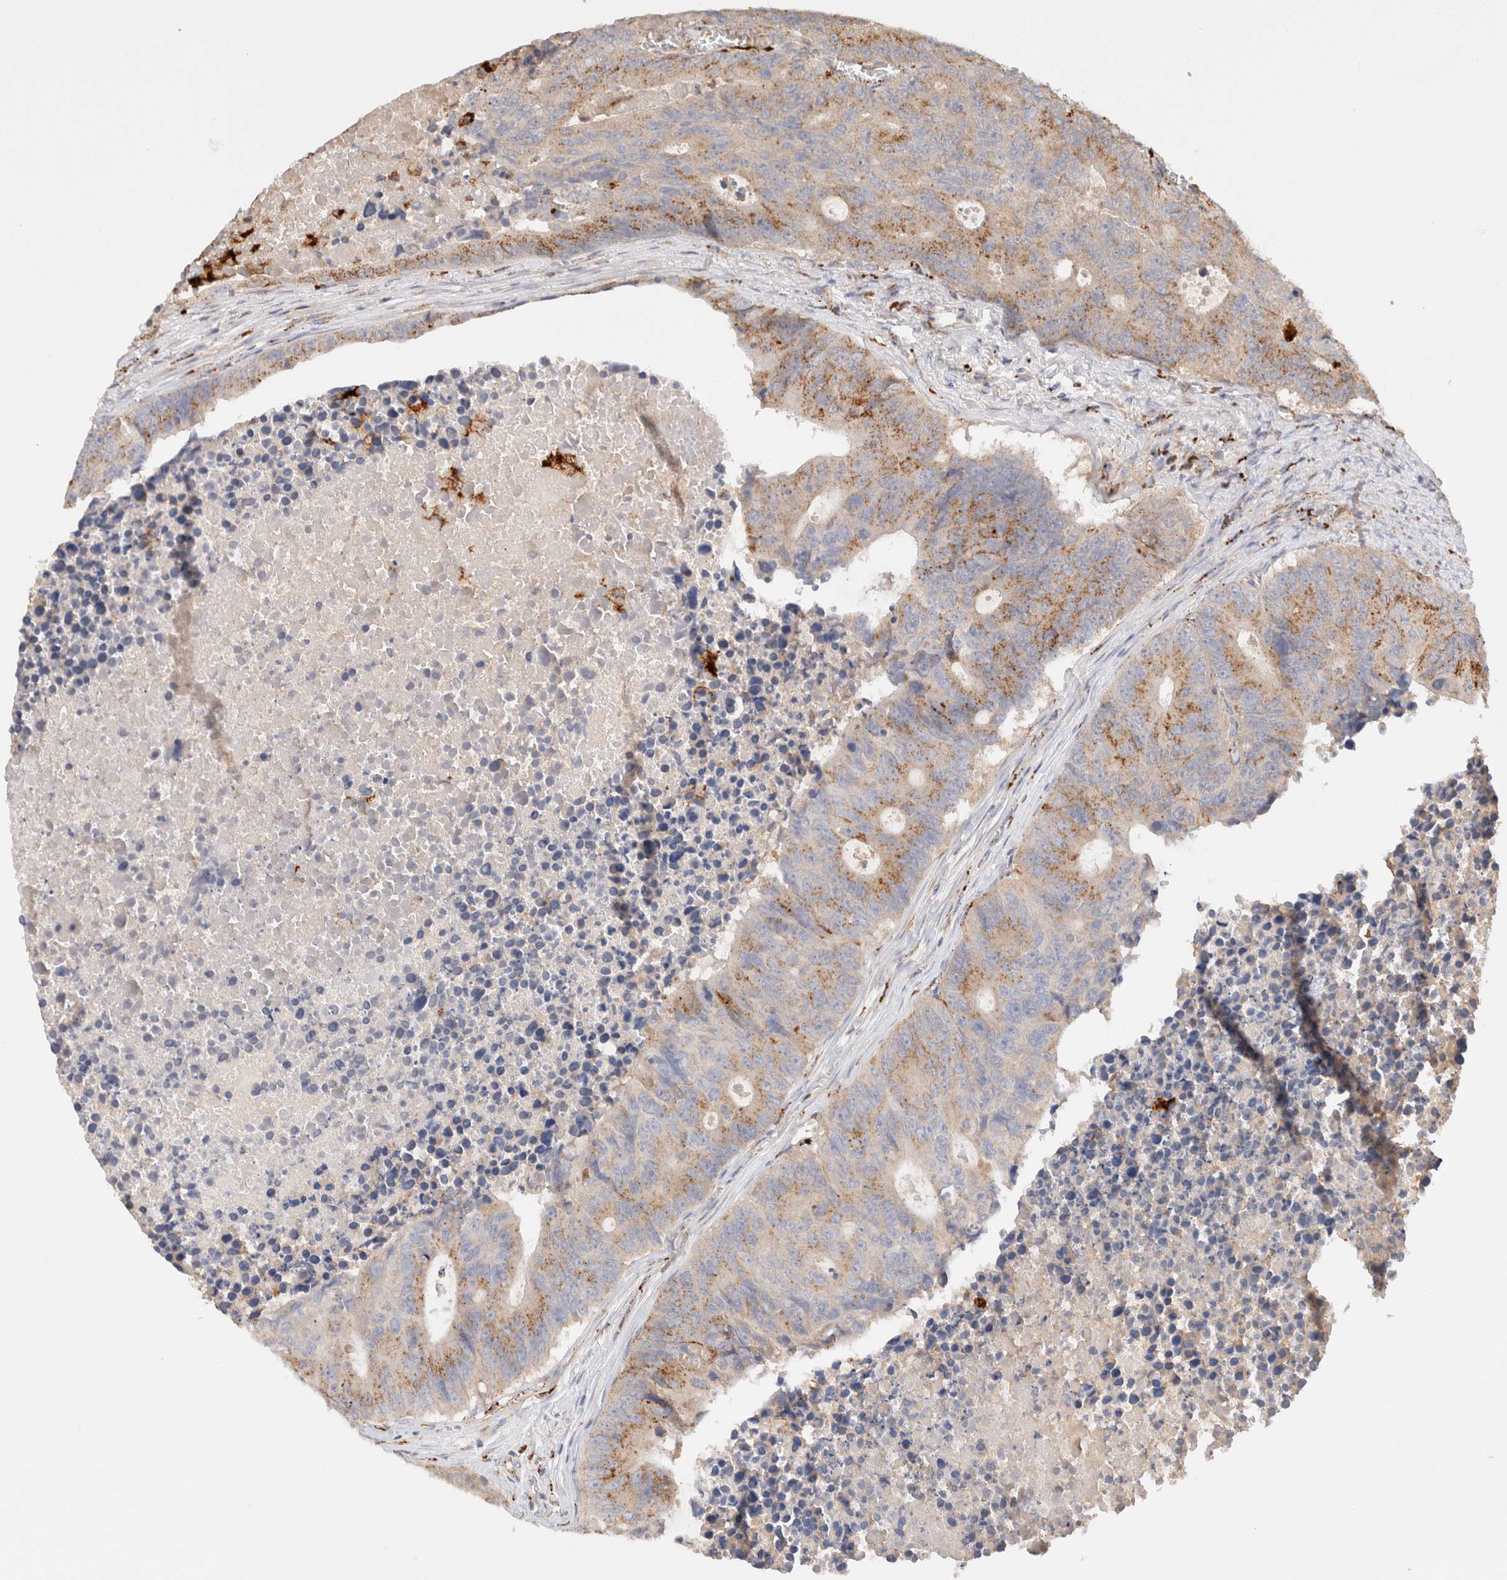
{"staining": {"intensity": "moderate", "quantity": ">75%", "location": "cytoplasmic/membranous"}, "tissue": "colorectal cancer", "cell_type": "Tumor cells", "image_type": "cancer", "snomed": [{"axis": "morphology", "description": "Adenocarcinoma, NOS"}, {"axis": "topography", "description": "Colon"}], "caption": "Brown immunohistochemical staining in colorectal adenocarcinoma reveals moderate cytoplasmic/membranous expression in about >75% of tumor cells. (Brightfield microscopy of DAB IHC at high magnification).", "gene": "RABEPK", "patient": {"sex": "male", "age": 87}}